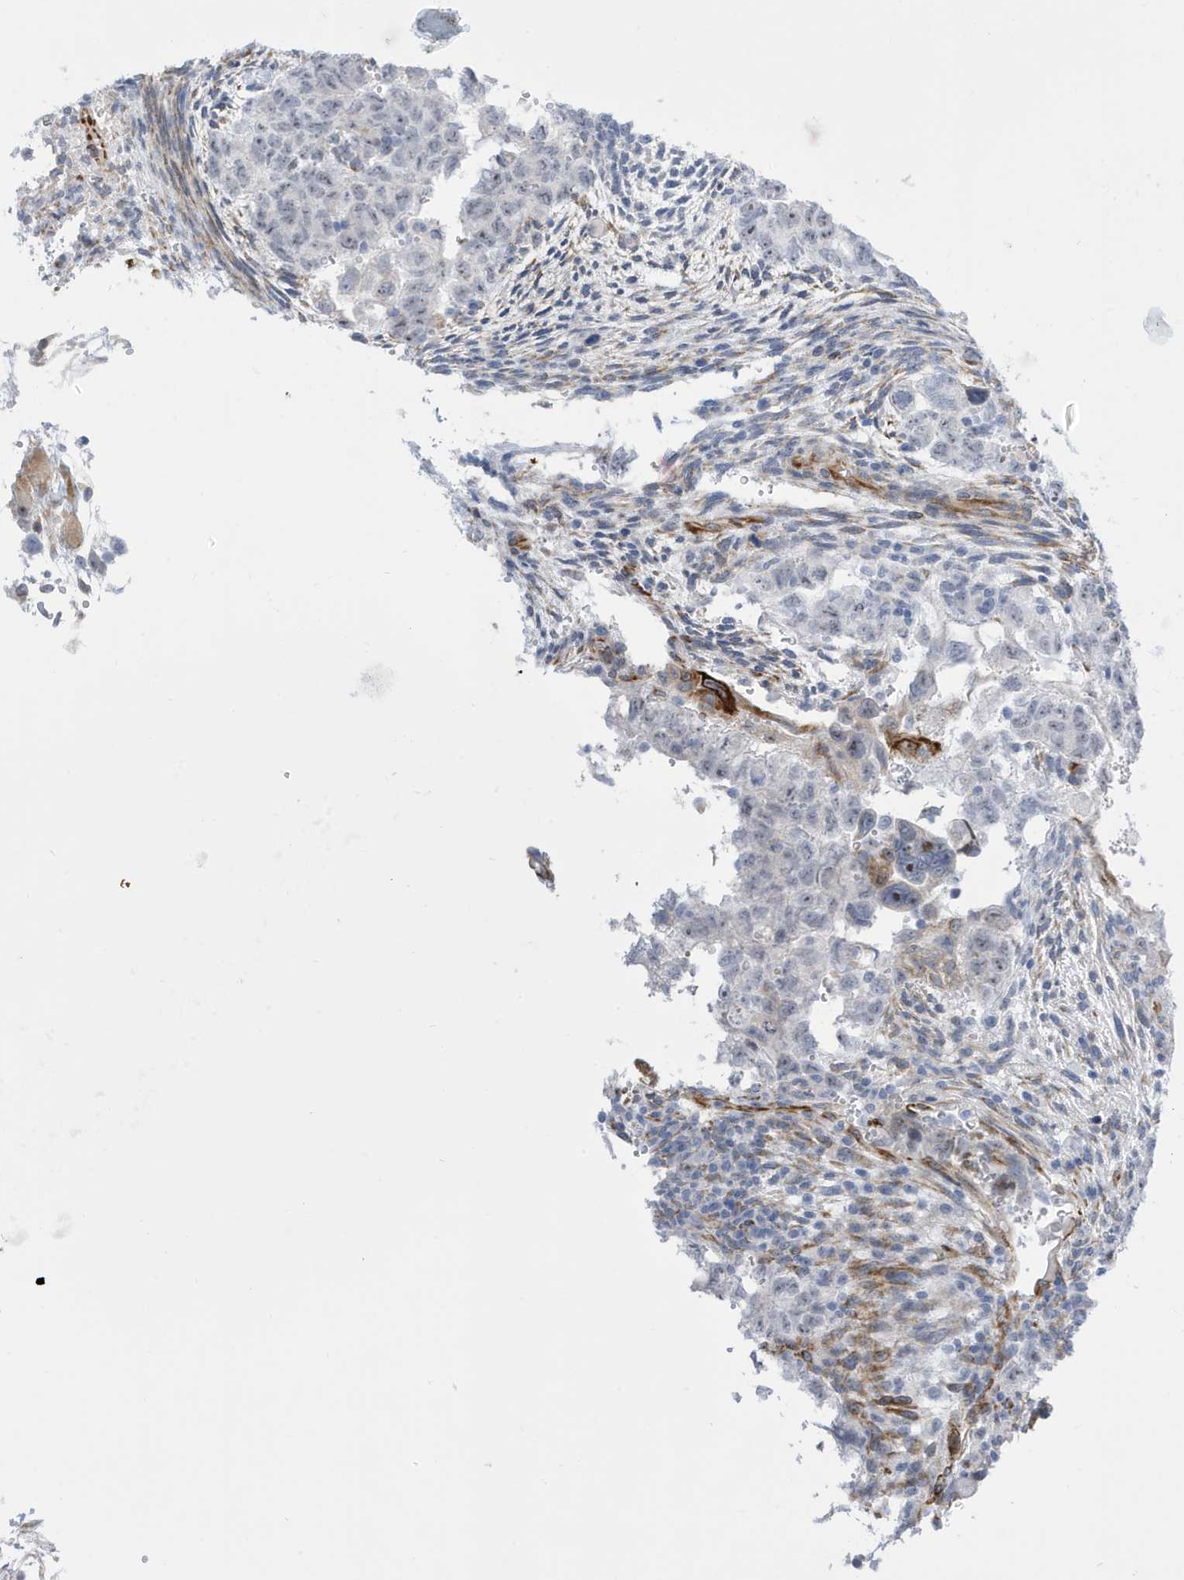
{"staining": {"intensity": "negative", "quantity": "none", "location": "none"}, "tissue": "testis cancer", "cell_type": "Tumor cells", "image_type": "cancer", "snomed": [{"axis": "morphology", "description": "Carcinoma, Embryonal, NOS"}, {"axis": "topography", "description": "Testis"}], "caption": "The immunohistochemistry (IHC) histopathology image has no significant positivity in tumor cells of testis embryonal carcinoma tissue.", "gene": "SEMA3F", "patient": {"sex": "male", "age": 36}}